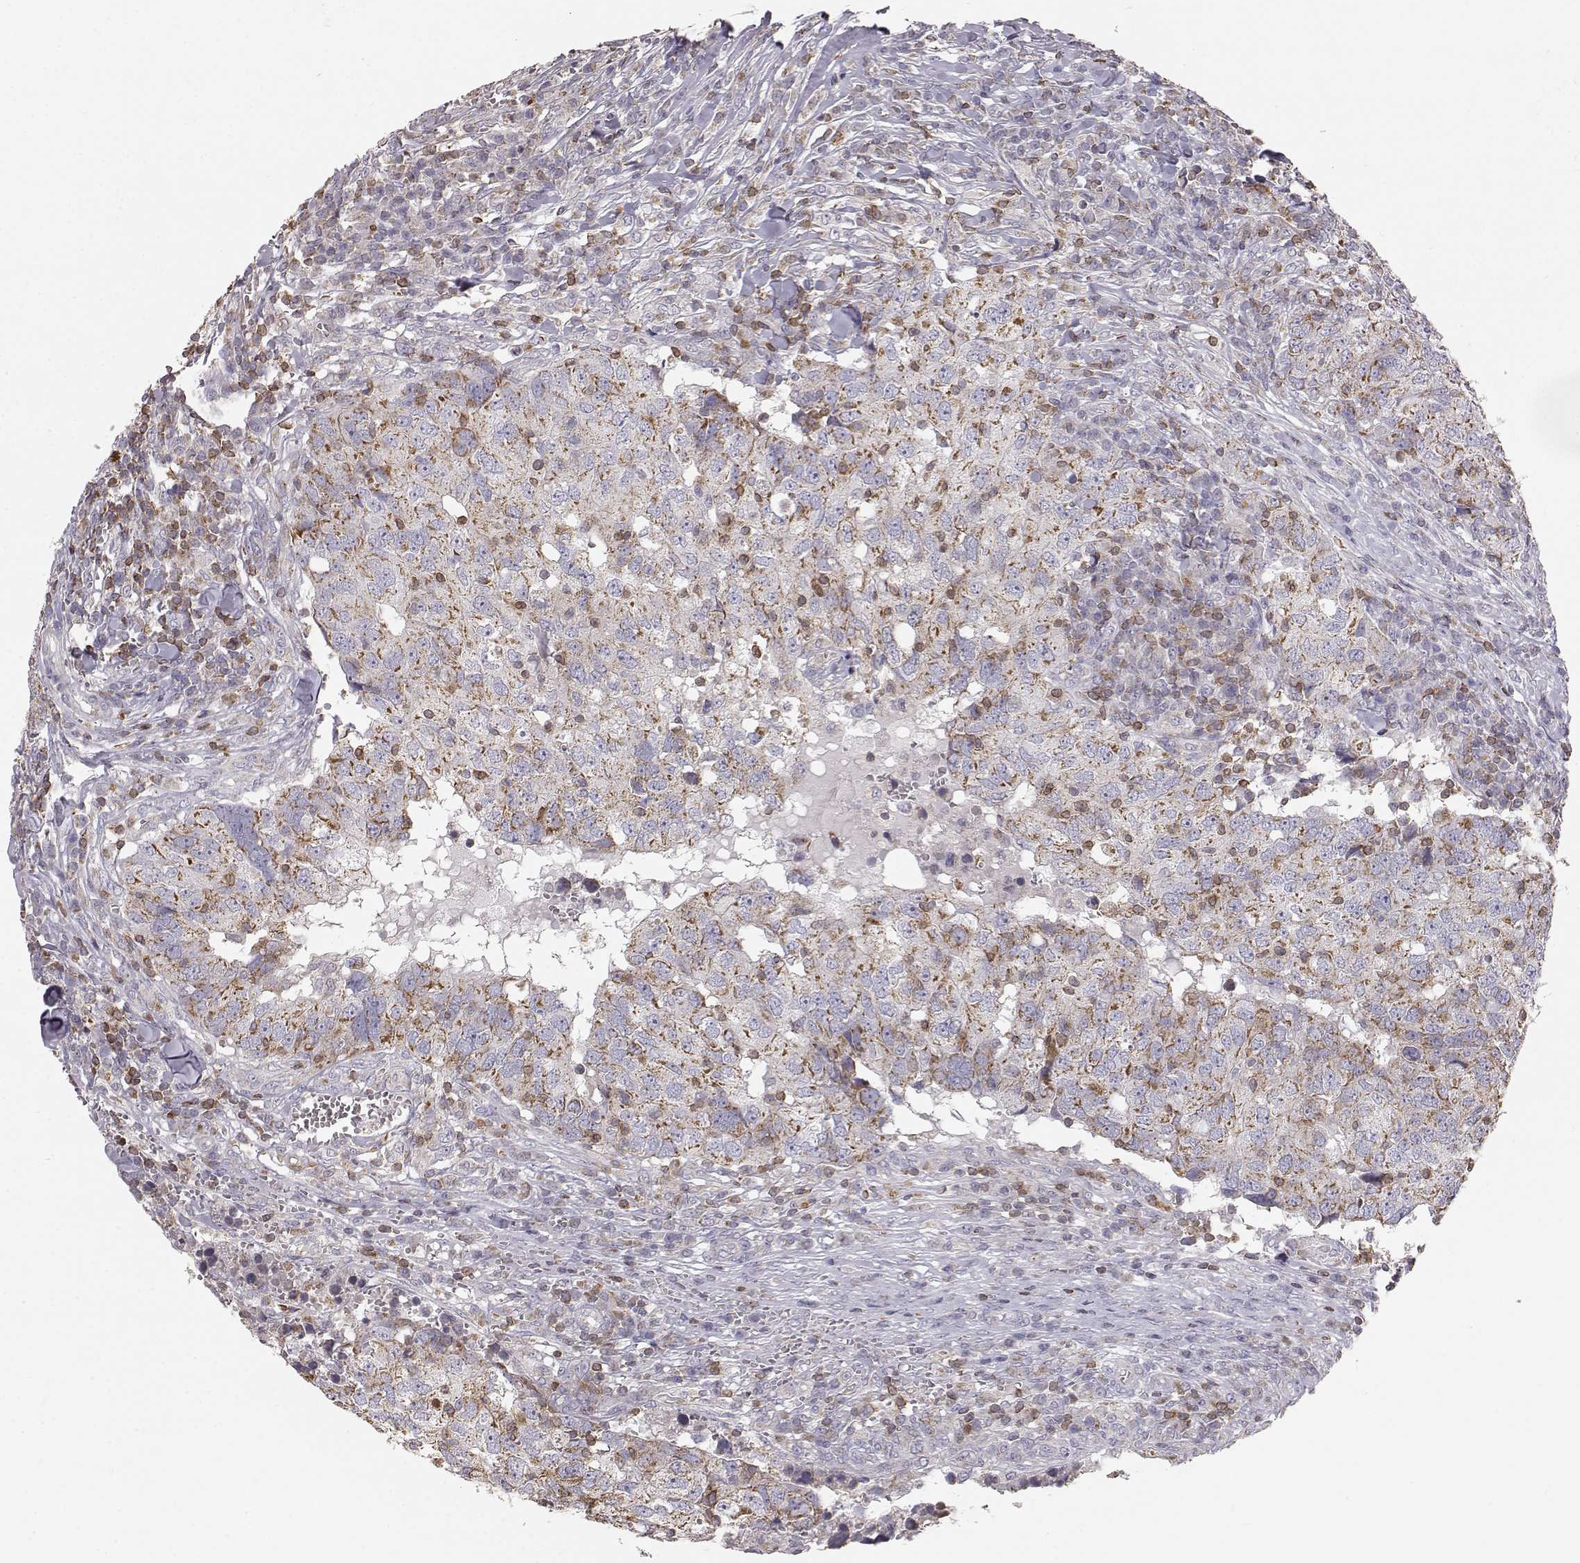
{"staining": {"intensity": "weak", "quantity": ">75%", "location": "cytoplasmic/membranous"}, "tissue": "breast cancer", "cell_type": "Tumor cells", "image_type": "cancer", "snomed": [{"axis": "morphology", "description": "Duct carcinoma"}, {"axis": "topography", "description": "Breast"}], "caption": "A low amount of weak cytoplasmic/membranous expression is identified in approximately >75% of tumor cells in breast cancer (intraductal carcinoma) tissue. The staining was performed using DAB, with brown indicating positive protein expression. Nuclei are stained blue with hematoxylin.", "gene": "GRAP2", "patient": {"sex": "female", "age": 30}}